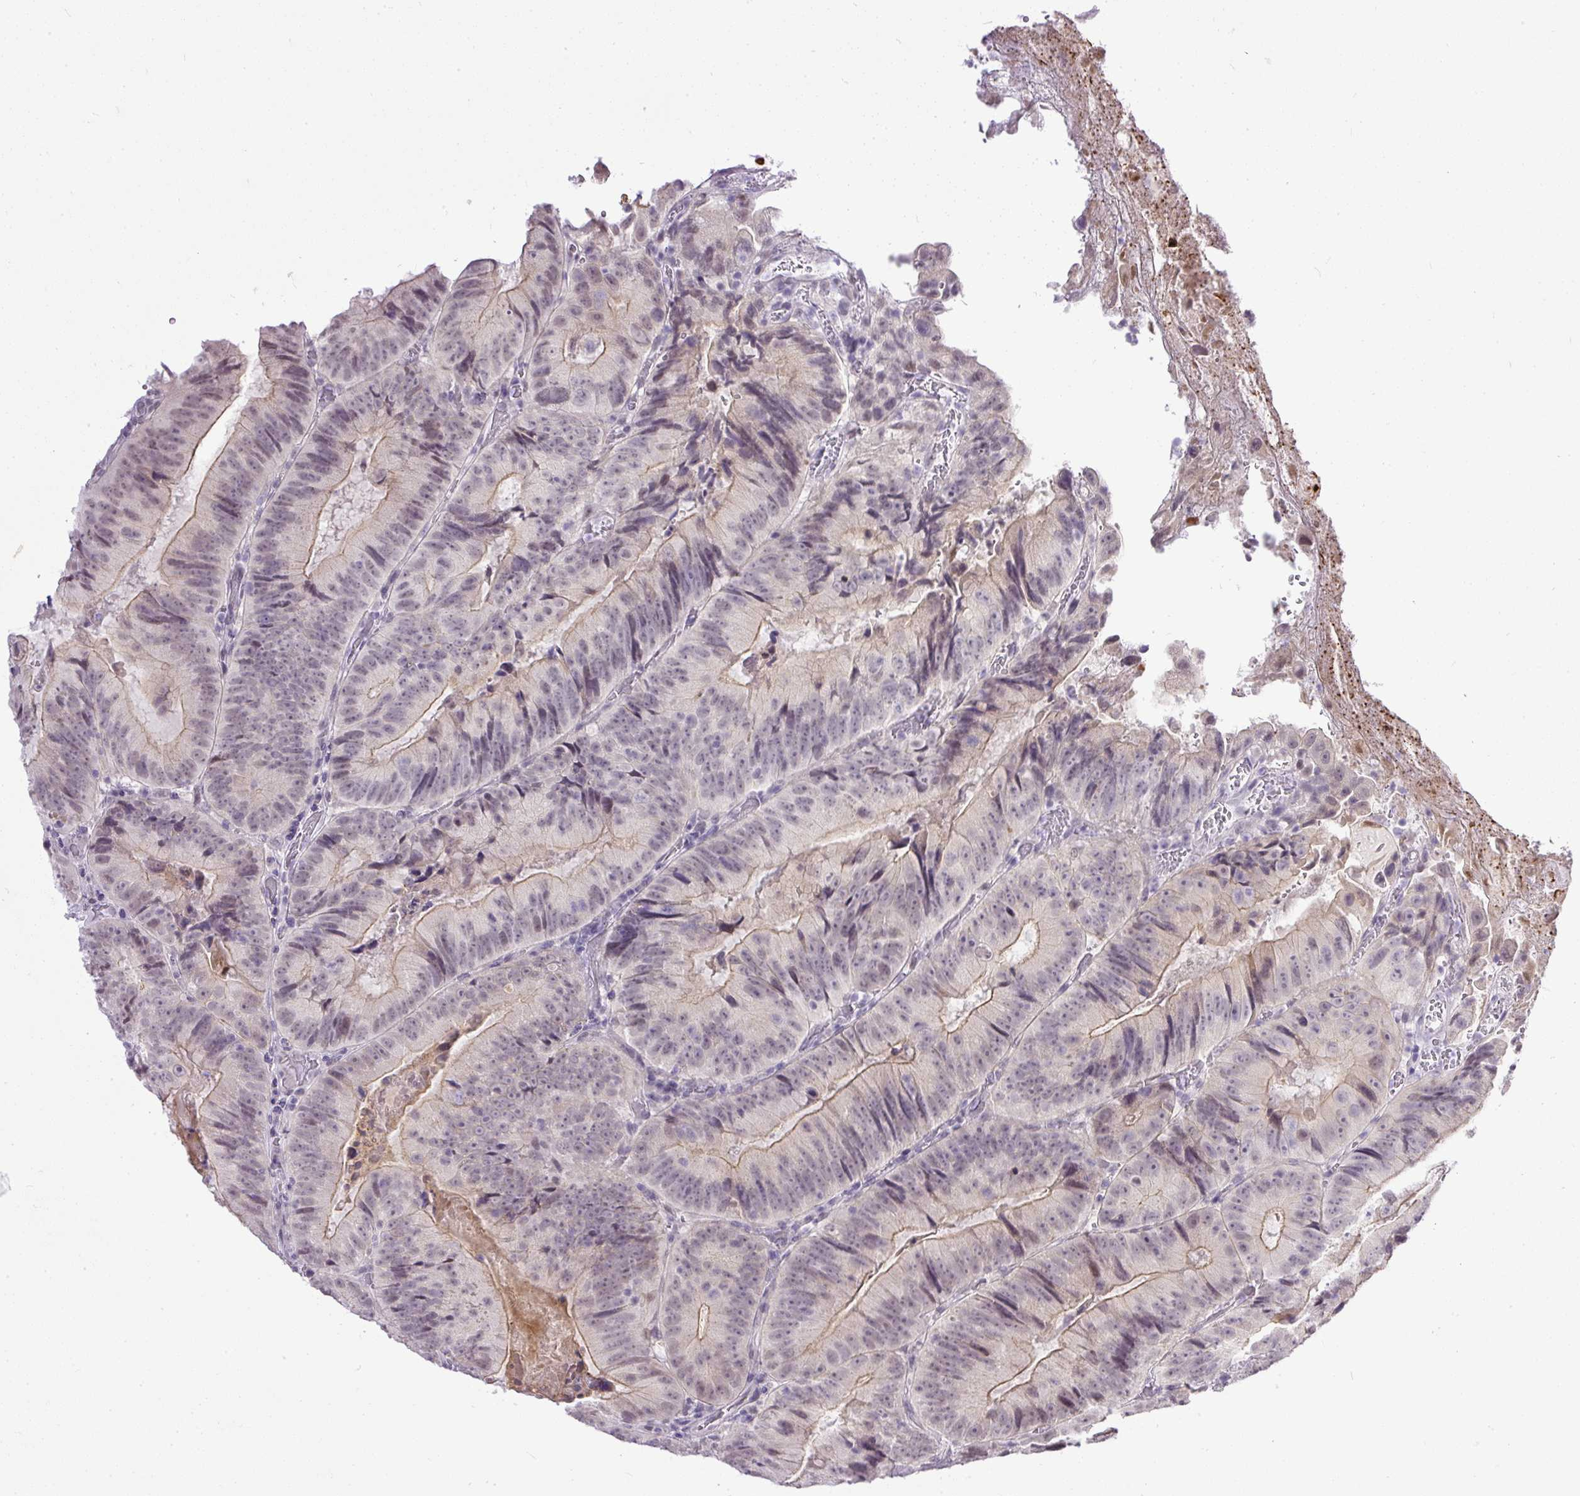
{"staining": {"intensity": "weak", "quantity": "25%-75%", "location": "cytoplasmic/membranous"}, "tissue": "colorectal cancer", "cell_type": "Tumor cells", "image_type": "cancer", "snomed": [{"axis": "morphology", "description": "Adenocarcinoma, NOS"}, {"axis": "topography", "description": "Colon"}], "caption": "Human adenocarcinoma (colorectal) stained with a protein marker displays weak staining in tumor cells.", "gene": "WNT10B", "patient": {"sex": "female", "age": 86}}